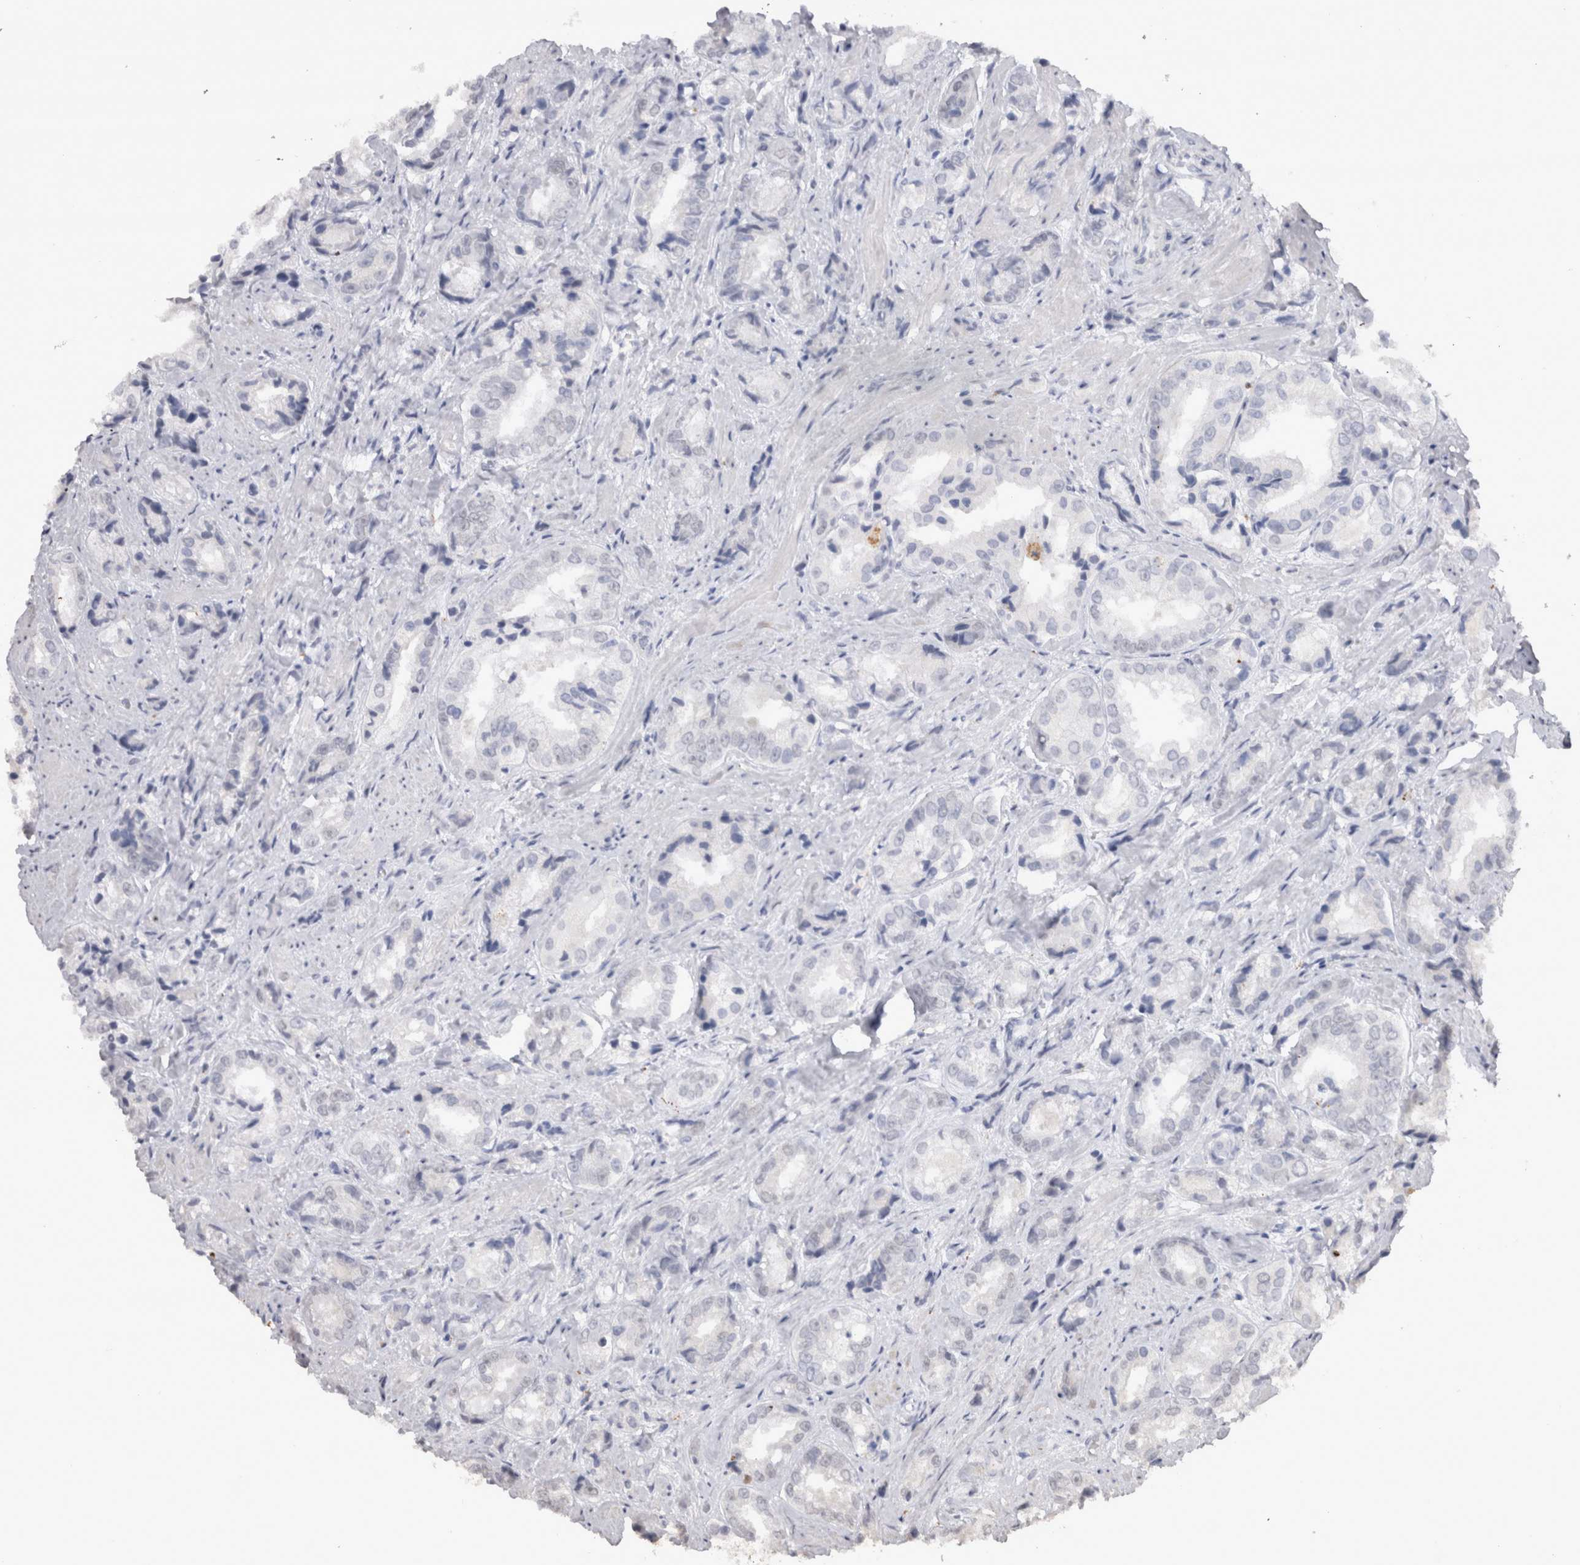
{"staining": {"intensity": "negative", "quantity": "none", "location": "none"}, "tissue": "prostate cancer", "cell_type": "Tumor cells", "image_type": "cancer", "snomed": [{"axis": "morphology", "description": "Adenocarcinoma, High grade"}, {"axis": "topography", "description": "Prostate"}], "caption": "DAB (3,3'-diaminobenzidine) immunohistochemical staining of prostate cancer (adenocarcinoma (high-grade)) shows no significant staining in tumor cells.", "gene": "CDH17", "patient": {"sex": "male", "age": 61}}